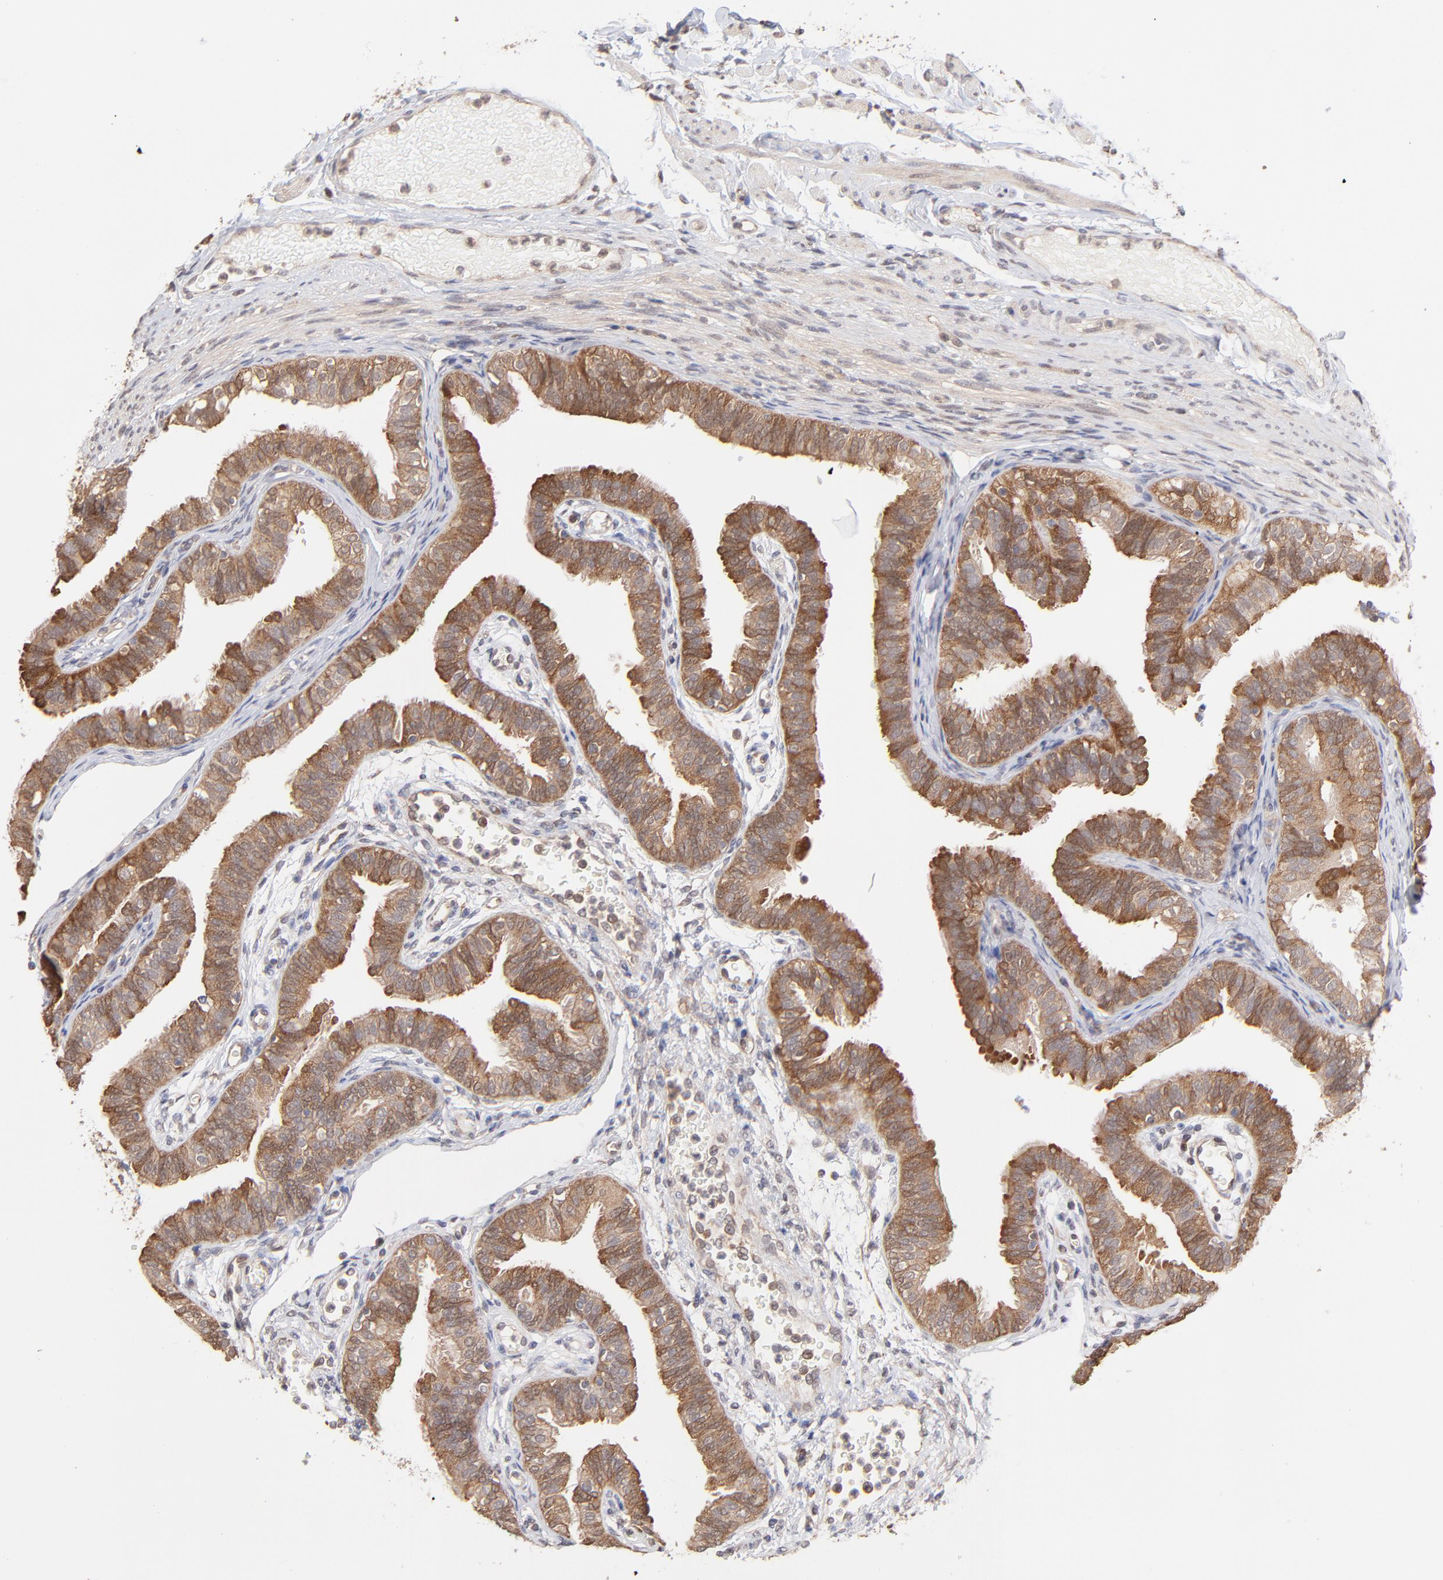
{"staining": {"intensity": "moderate", "quantity": ">75%", "location": "cytoplasmic/membranous"}, "tissue": "fallopian tube", "cell_type": "Glandular cells", "image_type": "normal", "snomed": [{"axis": "morphology", "description": "Normal tissue, NOS"}, {"axis": "morphology", "description": "Dermoid, NOS"}, {"axis": "topography", "description": "Fallopian tube"}], "caption": "Immunohistochemistry (DAB) staining of unremarkable human fallopian tube shows moderate cytoplasmic/membranous protein expression in approximately >75% of glandular cells. Using DAB (brown) and hematoxylin (blue) stains, captured at high magnification using brightfield microscopy.", "gene": "GART", "patient": {"sex": "female", "age": 33}}